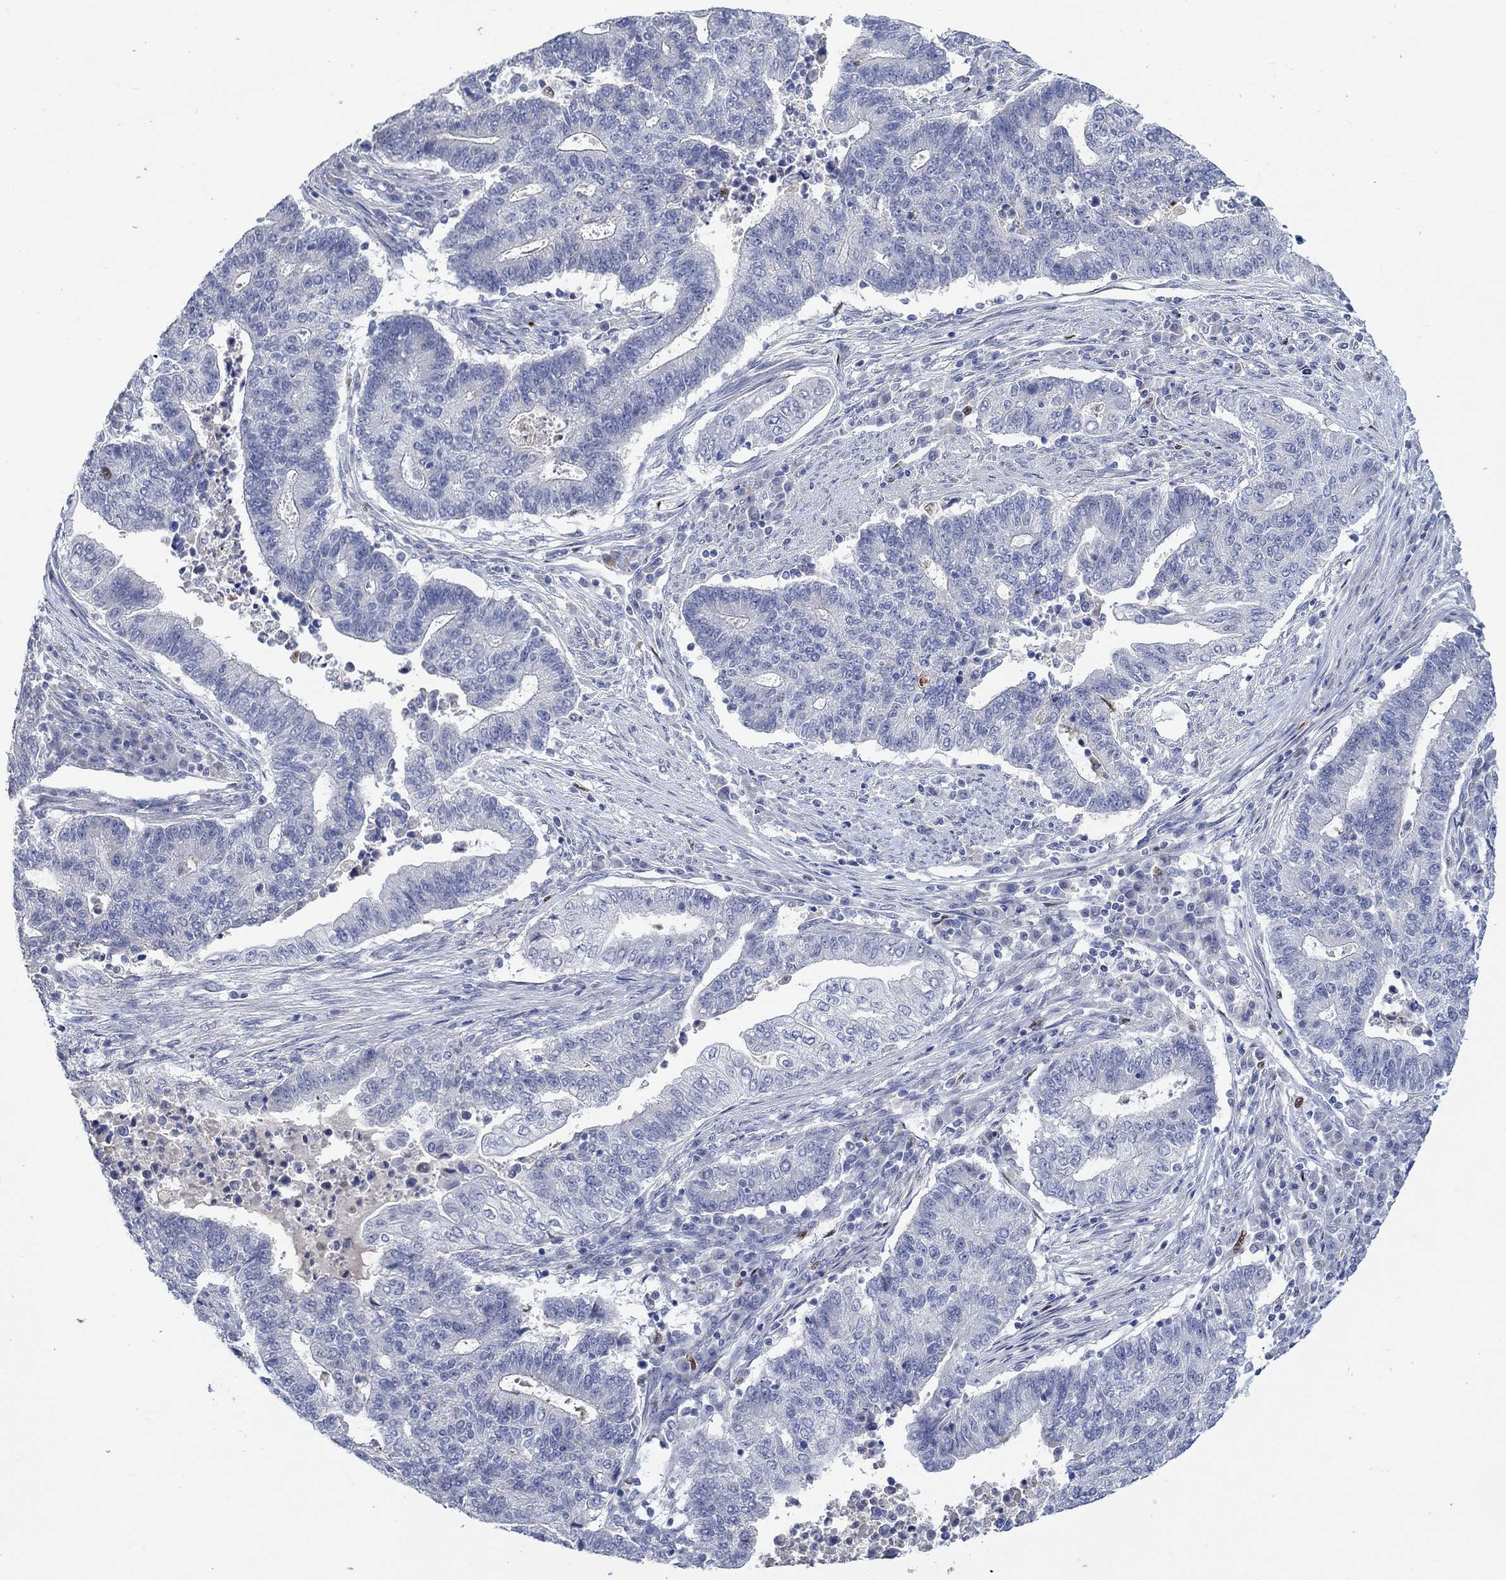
{"staining": {"intensity": "weak", "quantity": "<25%", "location": "nuclear"}, "tissue": "endometrial cancer", "cell_type": "Tumor cells", "image_type": "cancer", "snomed": [{"axis": "morphology", "description": "Adenocarcinoma, NOS"}, {"axis": "topography", "description": "Uterus"}, {"axis": "topography", "description": "Endometrium"}], "caption": "DAB (3,3'-diaminobenzidine) immunohistochemical staining of human endometrial adenocarcinoma reveals no significant expression in tumor cells. (DAB (3,3'-diaminobenzidine) immunohistochemistry with hematoxylin counter stain).", "gene": "DLK1", "patient": {"sex": "female", "age": 54}}